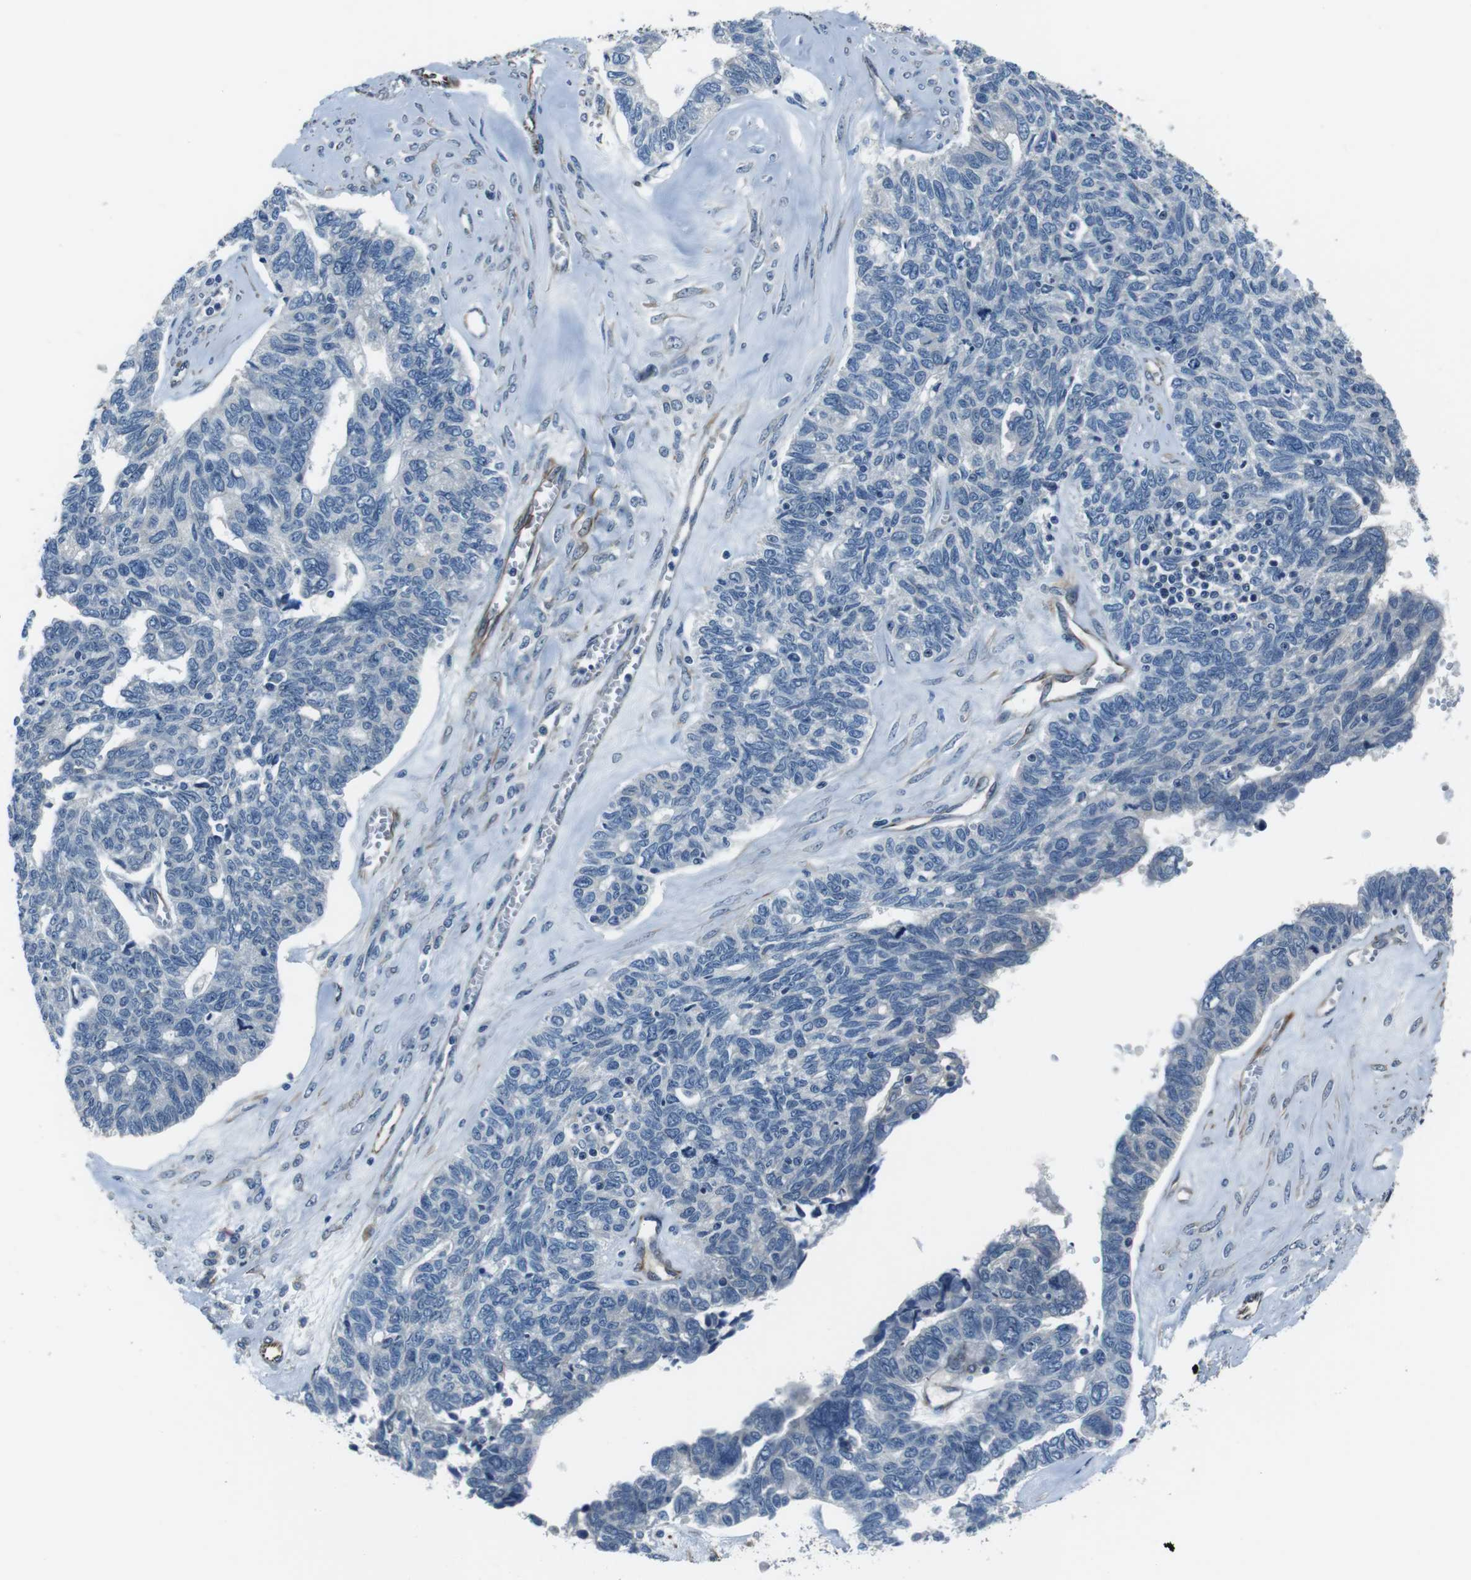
{"staining": {"intensity": "negative", "quantity": "none", "location": "none"}, "tissue": "ovarian cancer", "cell_type": "Tumor cells", "image_type": "cancer", "snomed": [{"axis": "morphology", "description": "Cystadenocarcinoma, serous, NOS"}, {"axis": "topography", "description": "Ovary"}], "caption": "The IHC micrograph has no significant positivity in tumor cells of serous cystadenocarcinoma (ovarian) tissue.", "gene": "LRRC49", "patient": {"sex": "female", "age": 79}}